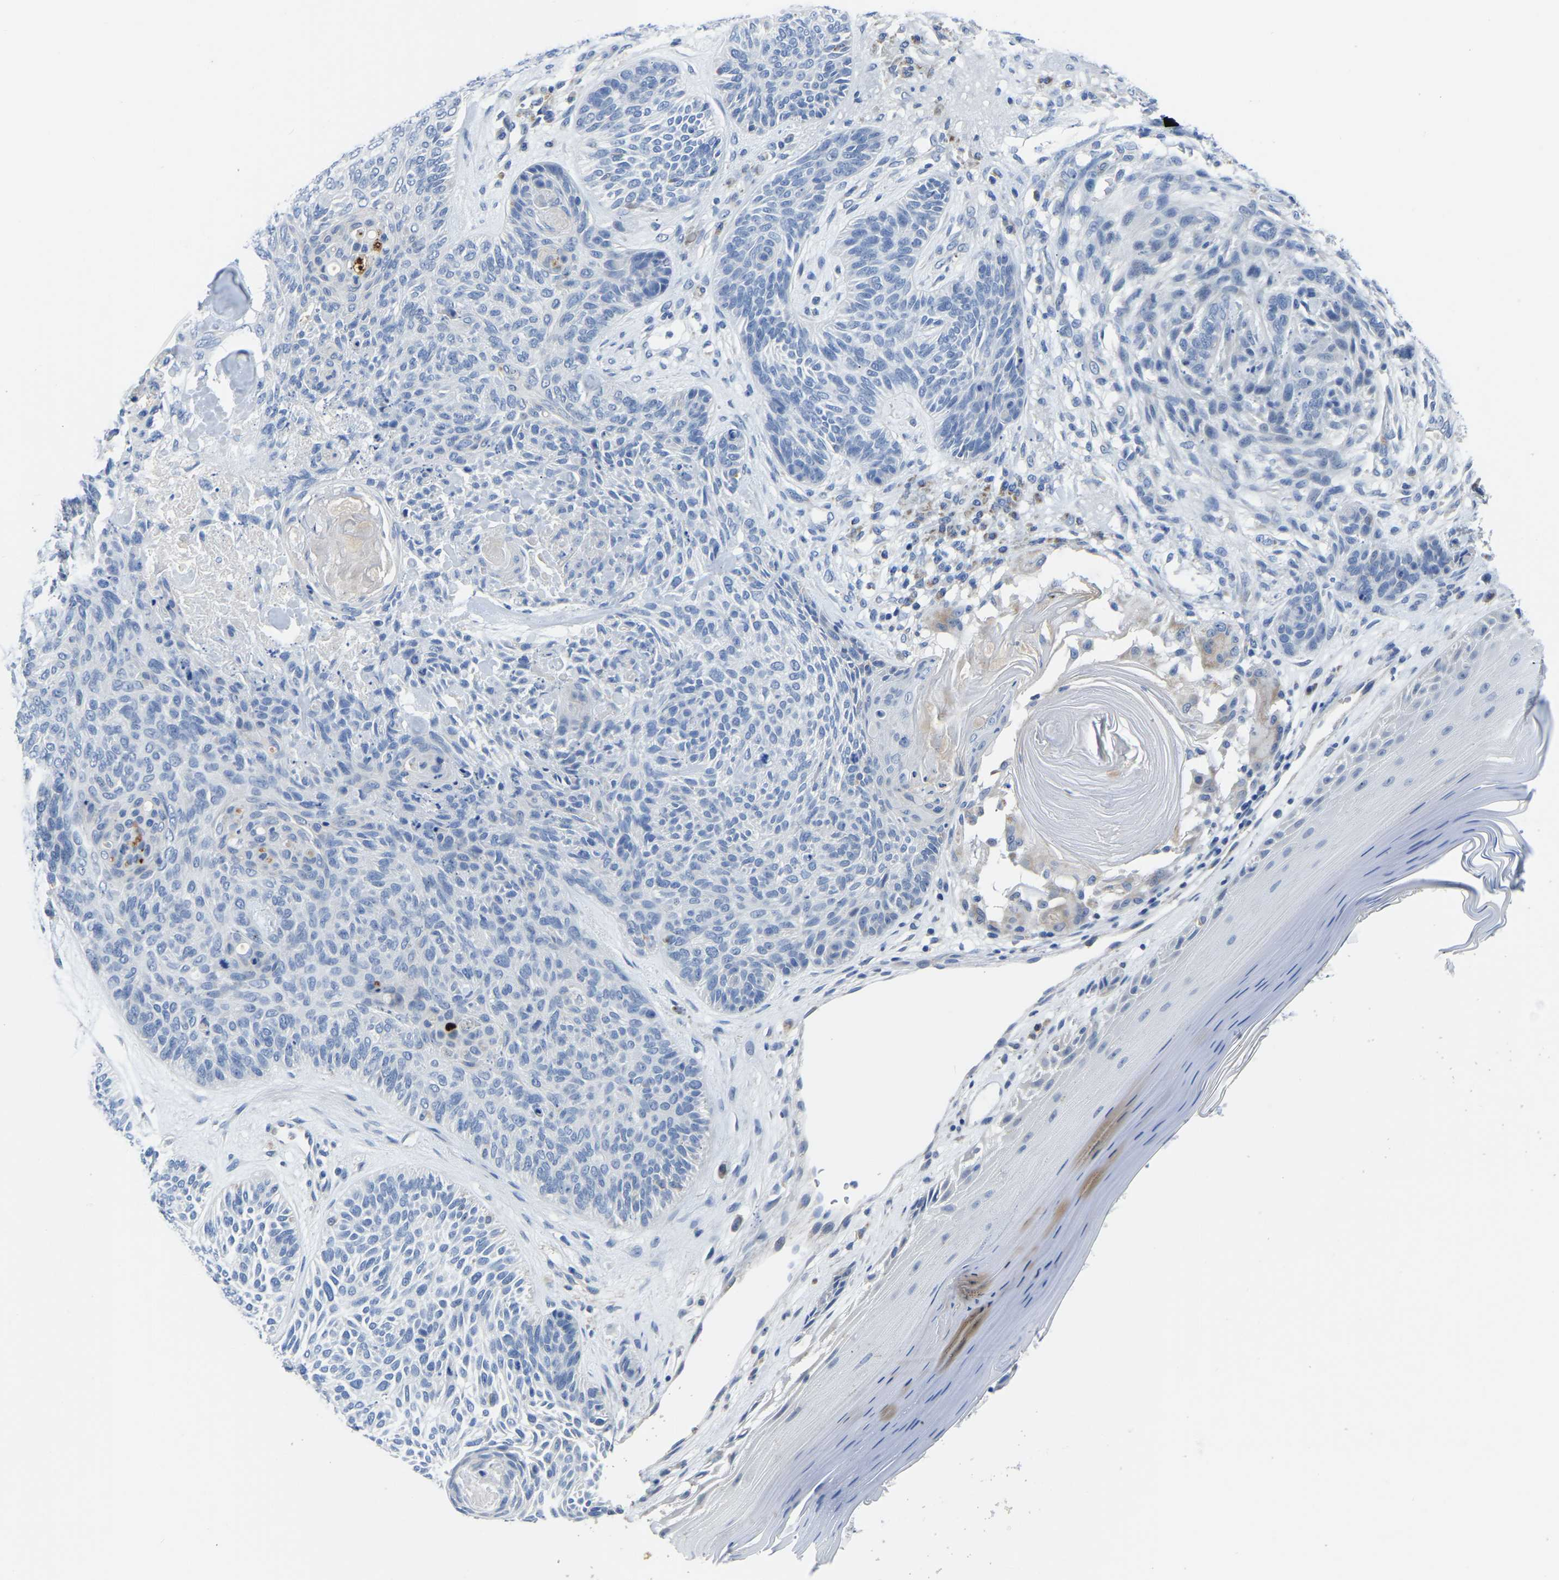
{"staining": {"intensity": "negative", "quantity": "none", "location": "none"}, "tissue": "skin cancer", "cell_type": "Tumor cells", "image_type": "cancer", "snomed": [{"axis": "morphology", "description": "Basal cell carcinoma"}, {"axis": "topography", "description": "Skin"}], "caption": "Immunohistochemistry photomicrograph of skin cancer stained for a protein (brown), which reveals no staining in tumor cells.", "gene": "ETFA", "patient": {"sex": "male", "age": 55}}